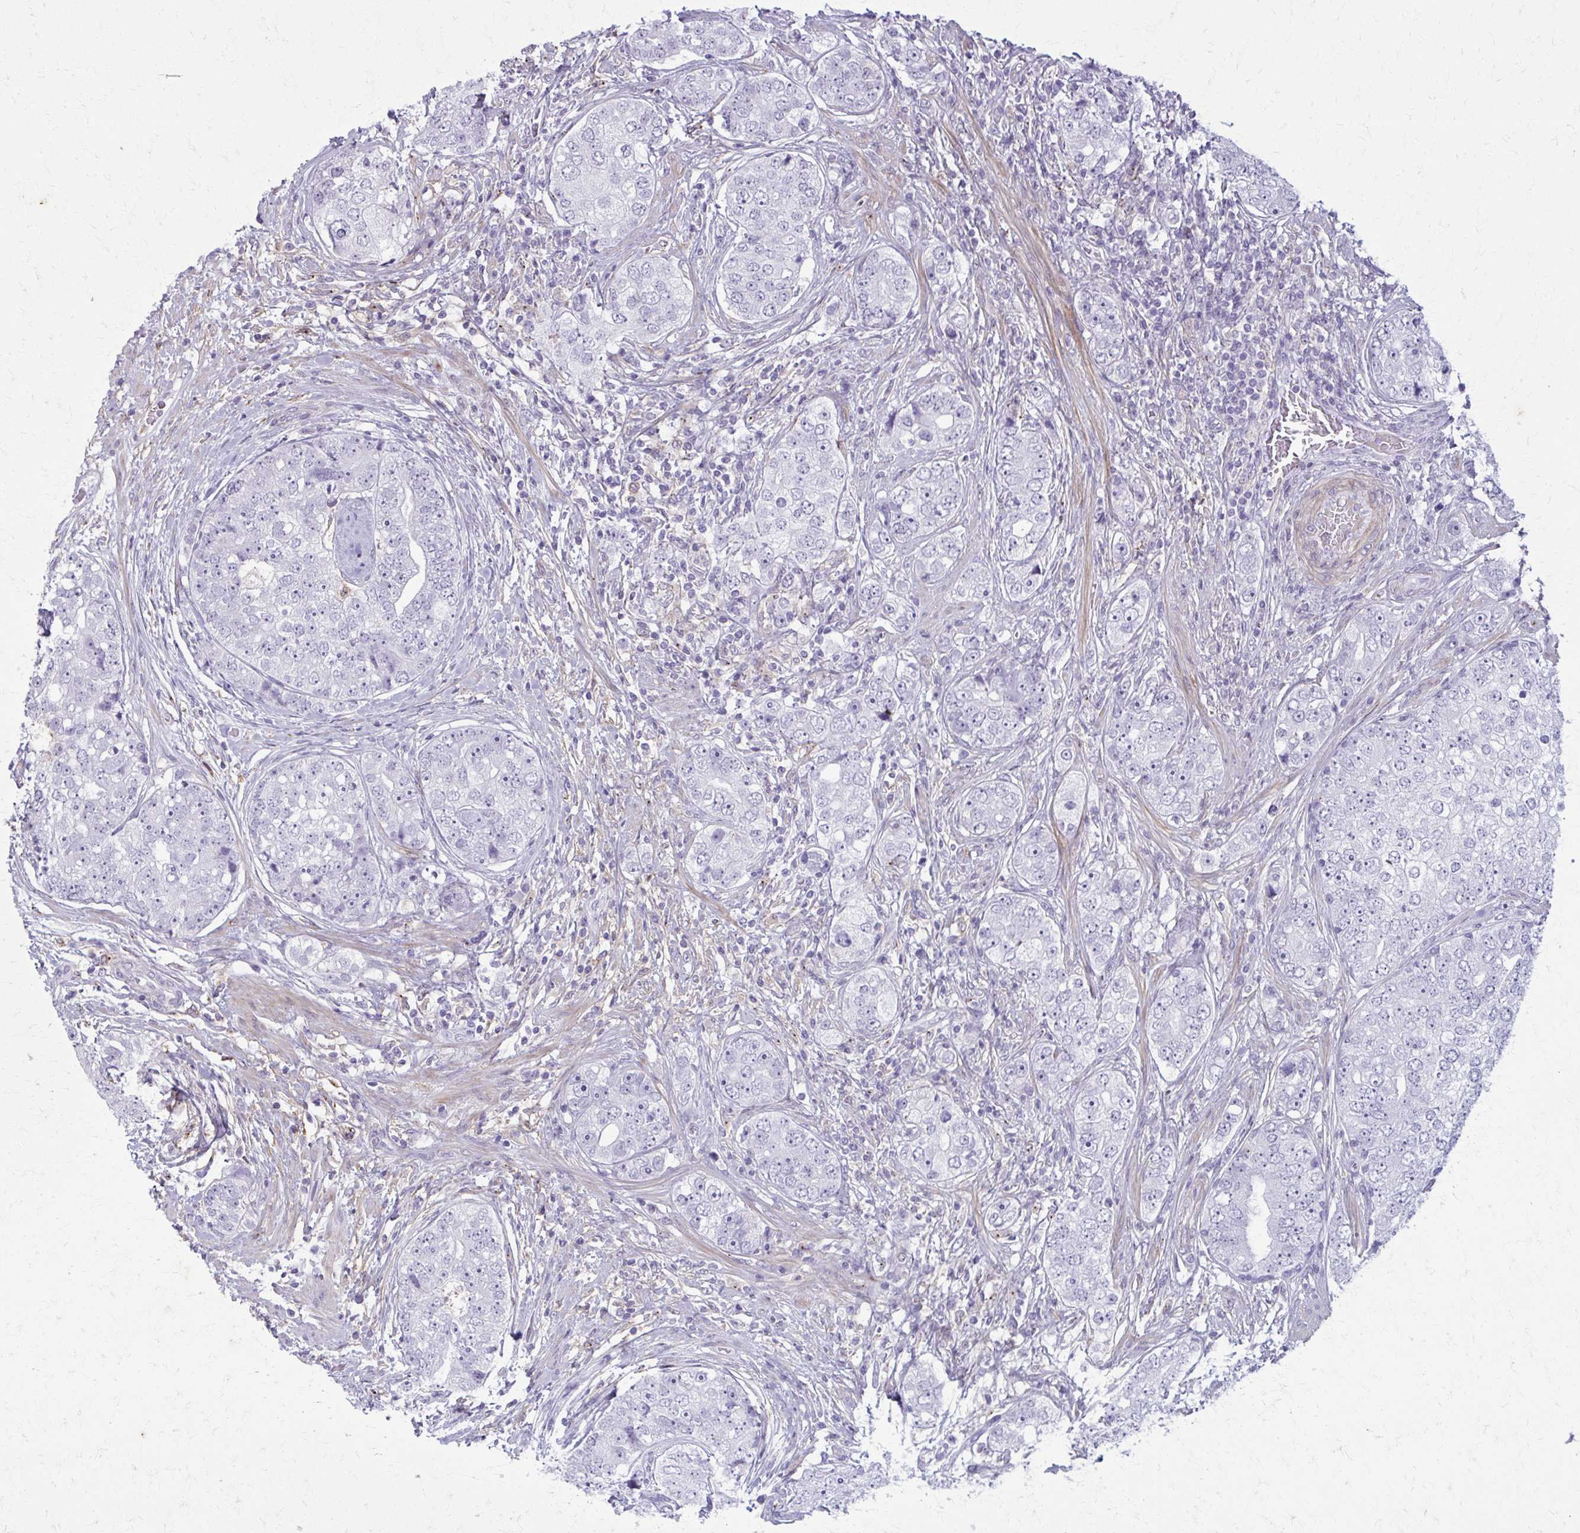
{"staining": {"intensity": "negative", "quantity": "none", "location": "none"}, "tissue": "prostate cancer", "cell_type": "Tumor cells", "image_type": "cancer", "snomed": [{"axis": "morphology", "description": "Adenocarcinoma, High grade"}, {"axis": "topography", "description": "Prostate"}], "caption": "IHC micrograph of high-grade adenocarcinoma (prostate) stained for a protein (brown), which demonstrates no expression in tumor cells. (IHC, brightfield microscopy, high magnification).", "gene": "CARD9", "patient": {"sex": "male", "age": 60}}